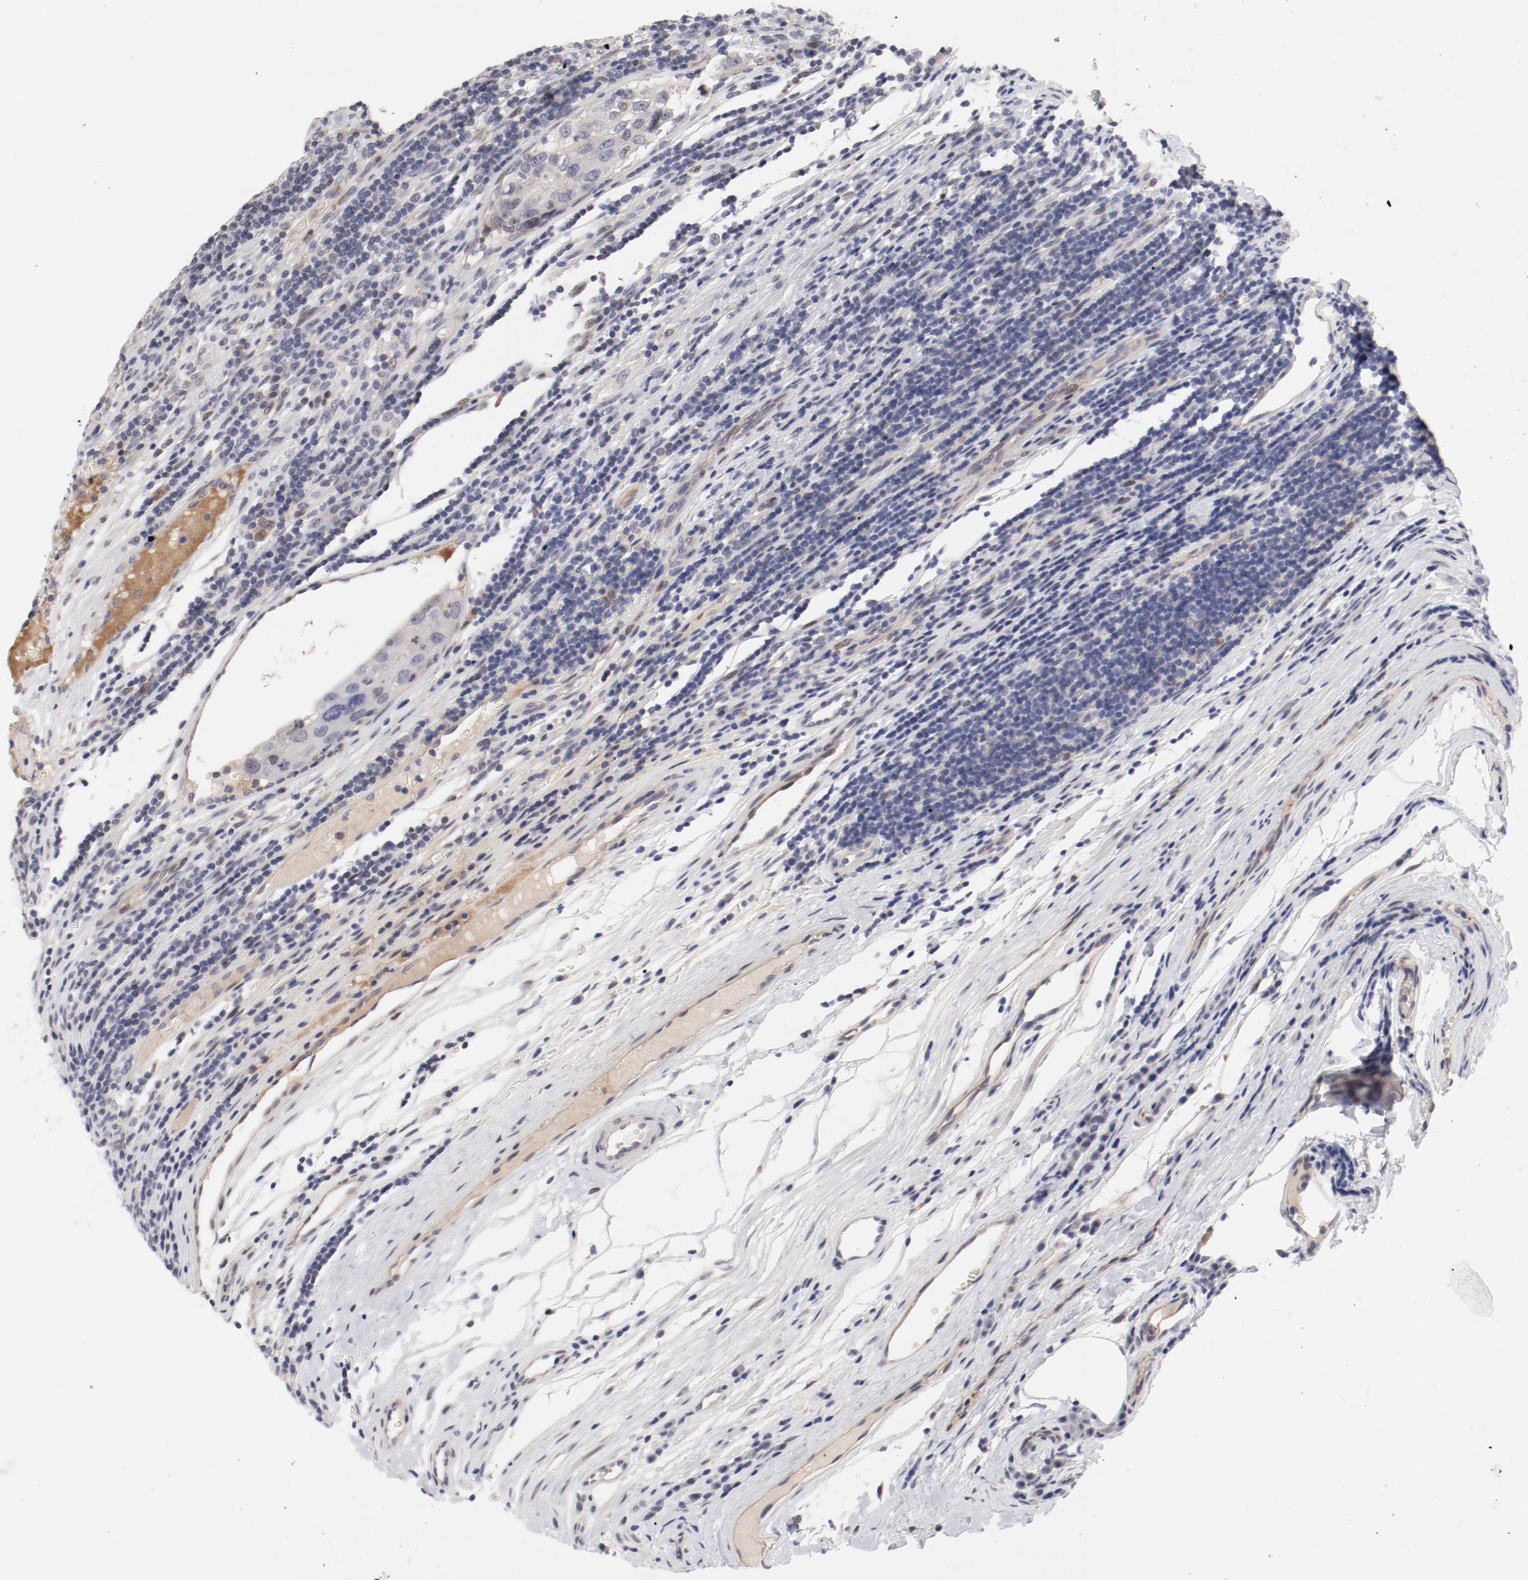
{"staining": {"intensity": "negative", "quantity": "none", "location": "none"}, "tissue": "urothelial cancer", "cell_type": "Tumor cells", "image_type": "cancer", "snomed": [{"axis": "morphology", "description": "Urothelial carcinoma, High grade"}, {"axis": "topography", "description": "Lymph node"}, {"axis": "topography", "description": "Urinary bladder"}], "caption": "The immunohistochemistry (IHC) image has no significant staining in tumor cells of urothelial cancer tissue.", "gene": "FSCB", "patient": {"sex": "male", "age": 51}}